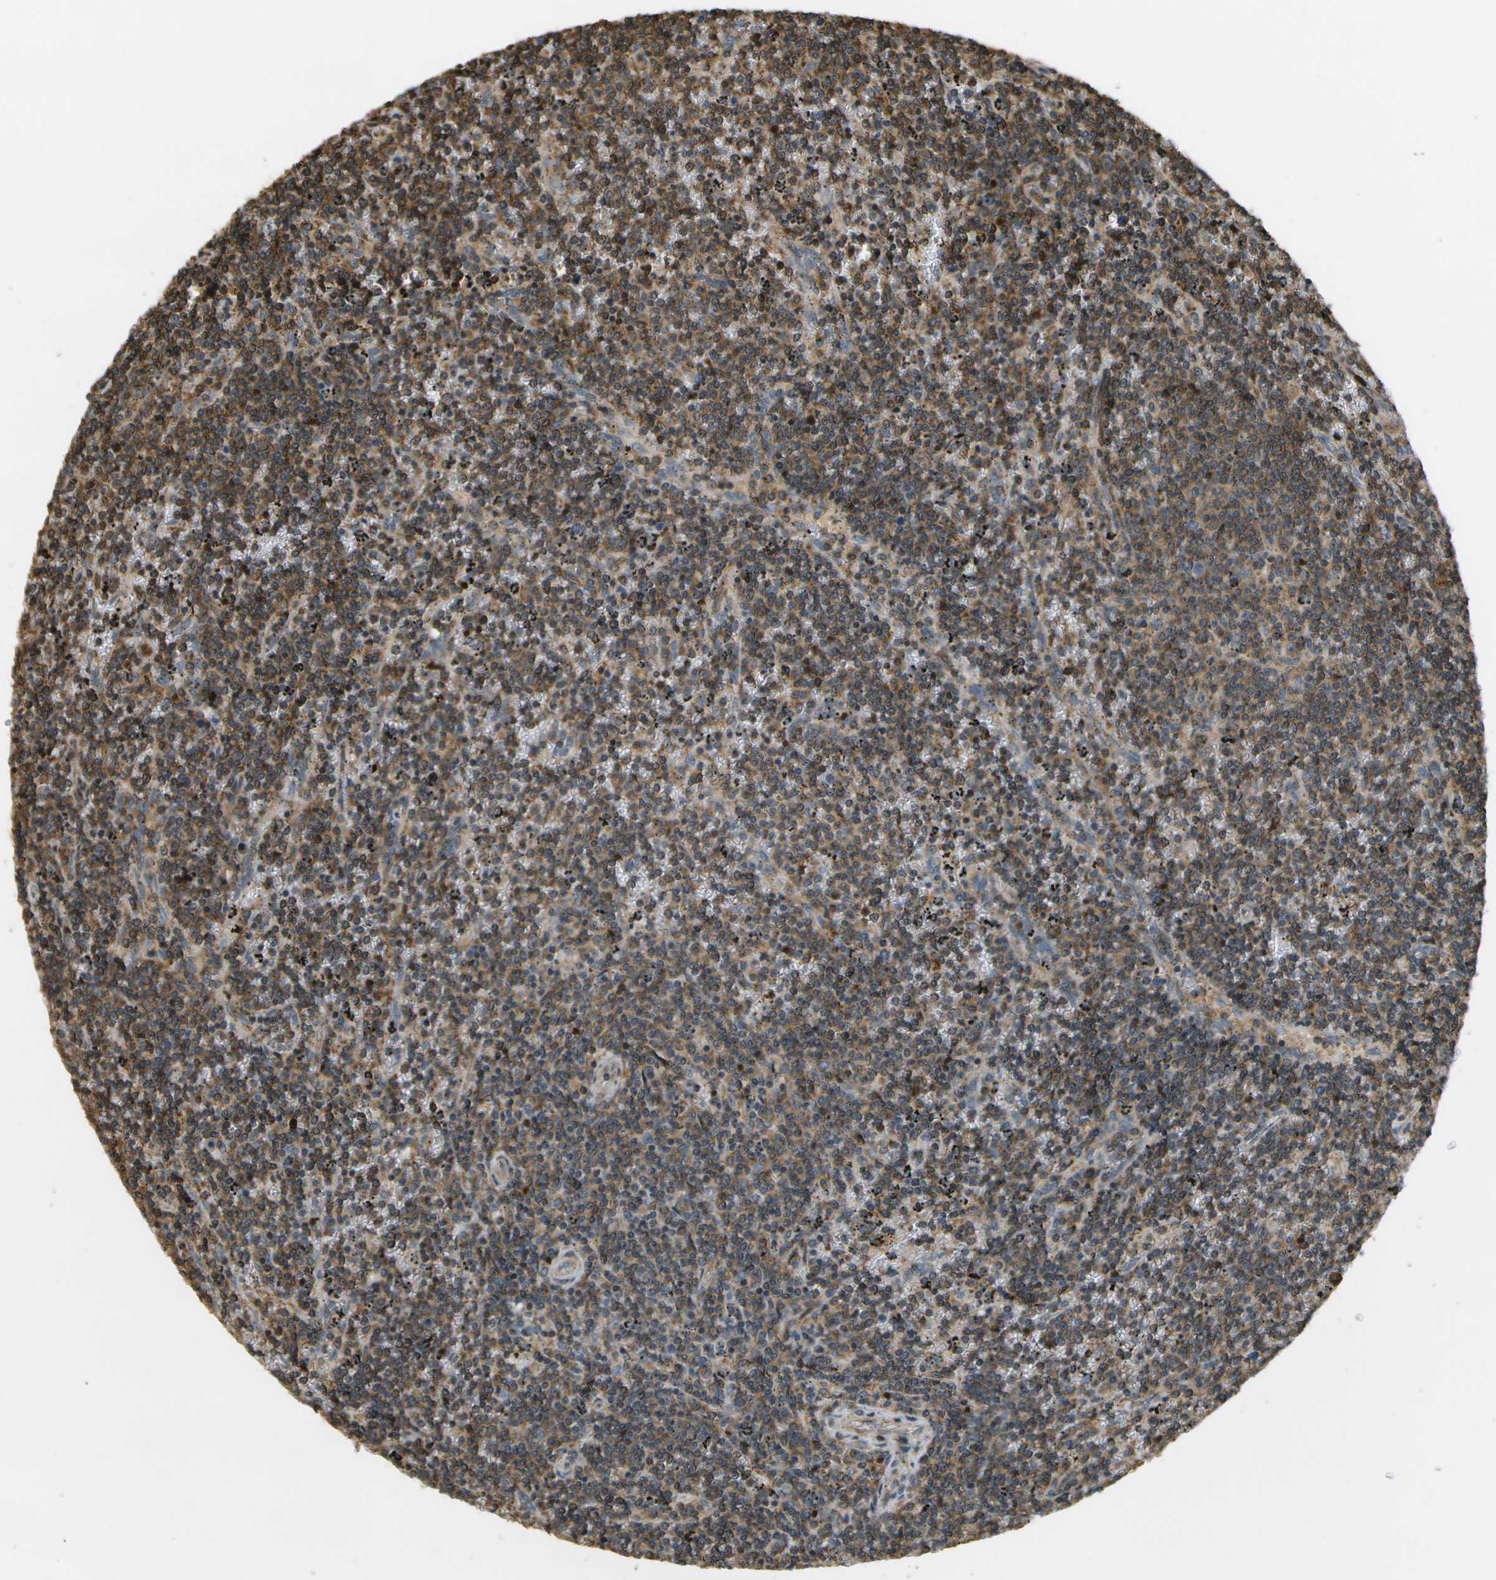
{"staining": {"intensity": "moderate", "quantity": ">75%", "location": "cytoplasmic/membranous"}, "tissue": "lymphoma", "cell_type": "Tumor cells", "image_type": "cancer", "snomed": [{"axis": "morphology", "description": "Malignant lymphoma, non-Hodgkin's type, Low grade"}, {"axis": "topography", "description": "Spleen"}], "caption": "Protein staining exhibits moderate cytoplasmic/membranous staining in about >75% of tumor cells in low-grade malignant lymphoma, non-Hodgkin's type.", "gene": "LRP12", "patient": {"sex": "female", "age": 50}}